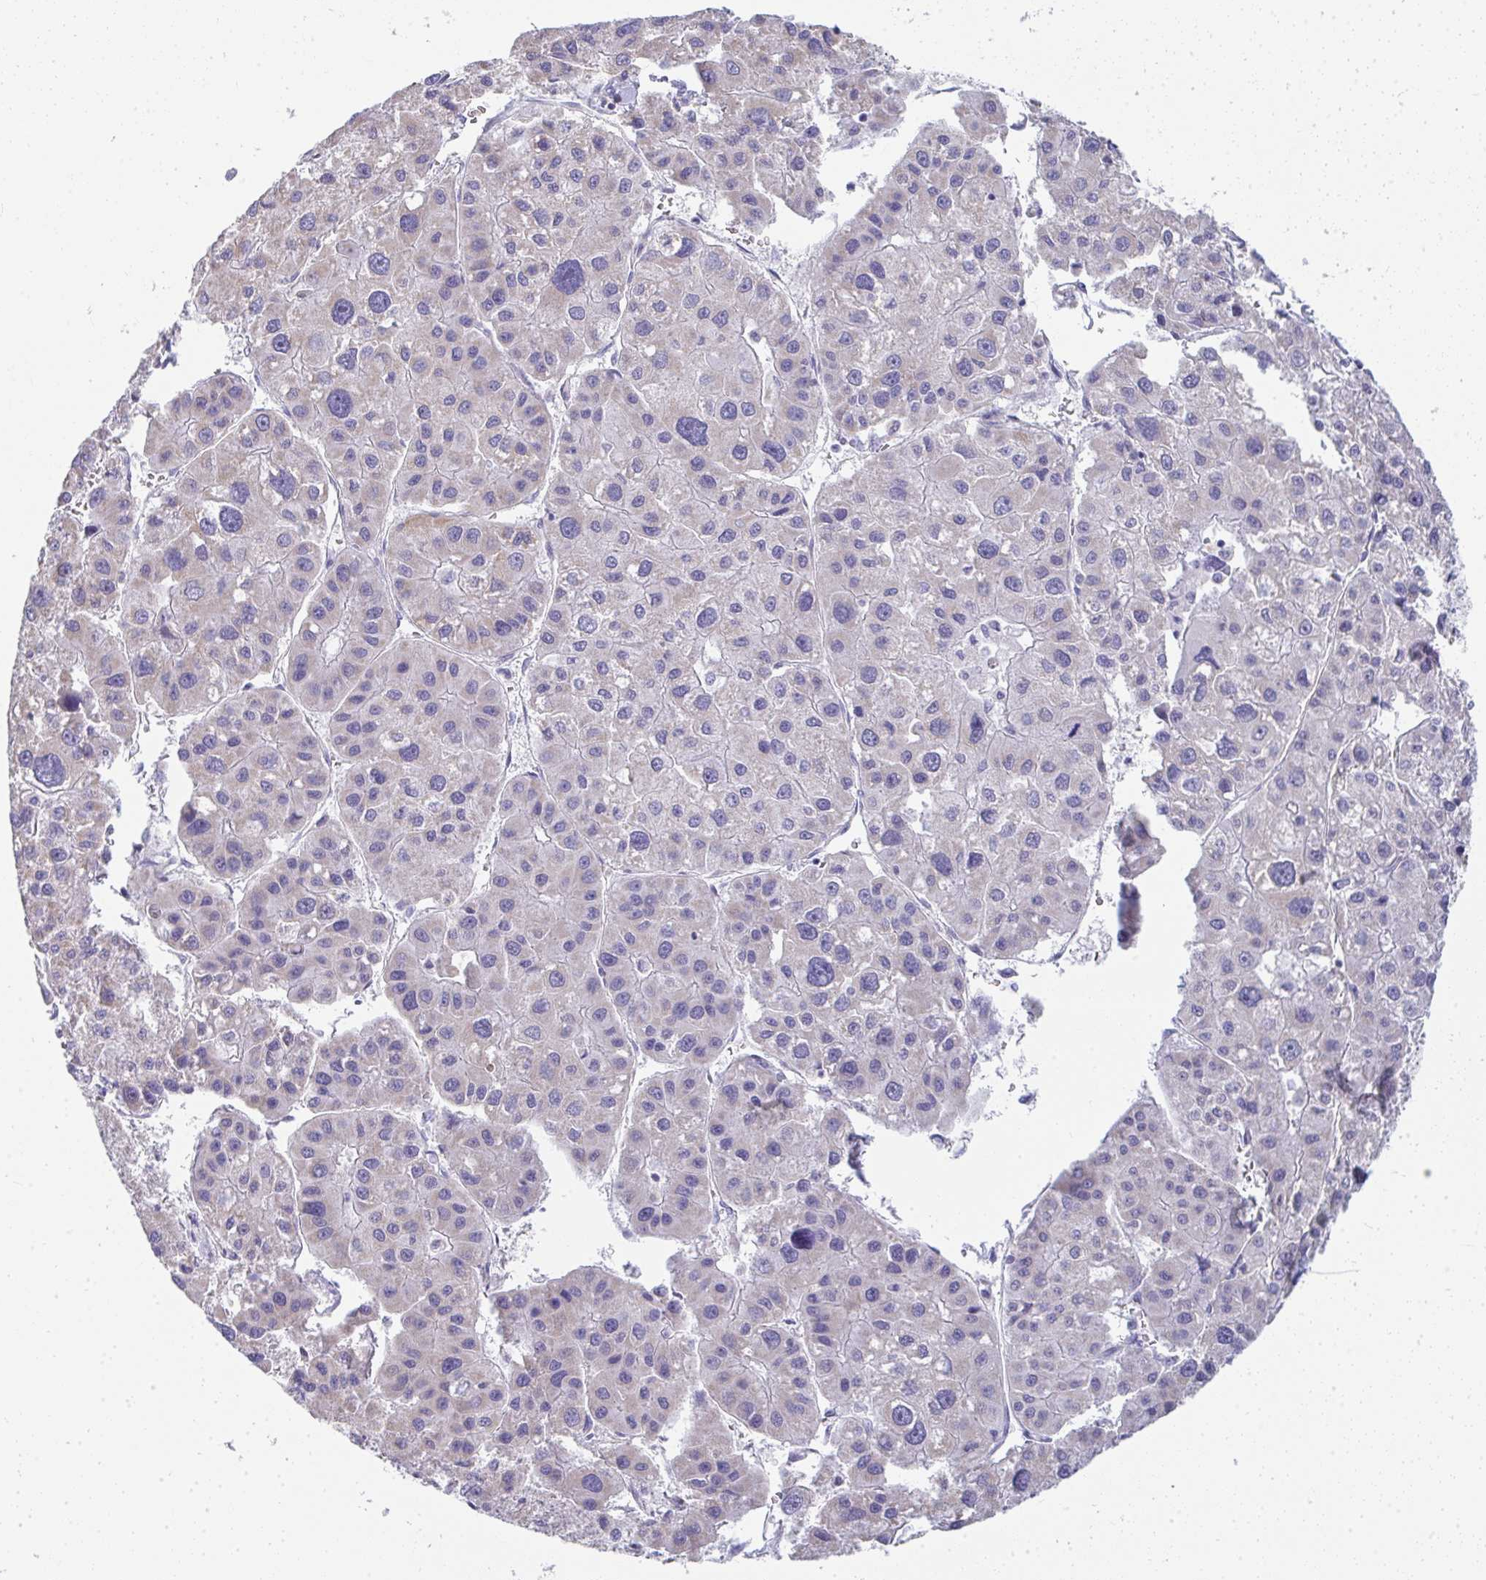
{"staining": {"intensity": "negative", "quantity": "none", "location": "none"}, "tissue": "liver cancer", "cell_type": "Tumor cells", "image_type": "cancer", "snomed": [{"axis": "morphology", "description": "Carcinoma, Hepatocellular, NOS"}, {"axis": "topography", "description": "Liver"}], "caption": "High magnification brightfield microscopy of liver cancer (hepatocellular carcinoma) stained with DAB (brown) and counterstained with hematoxylin (blue): tumor cells show no significant positivity. (DAB (3,3'-diaminobenzidine) immunohistochemistry (IHC) with hematoxylin counter stain).", "gene": "SLC6A1", "patient": {"sex": "male", "age": 73}}